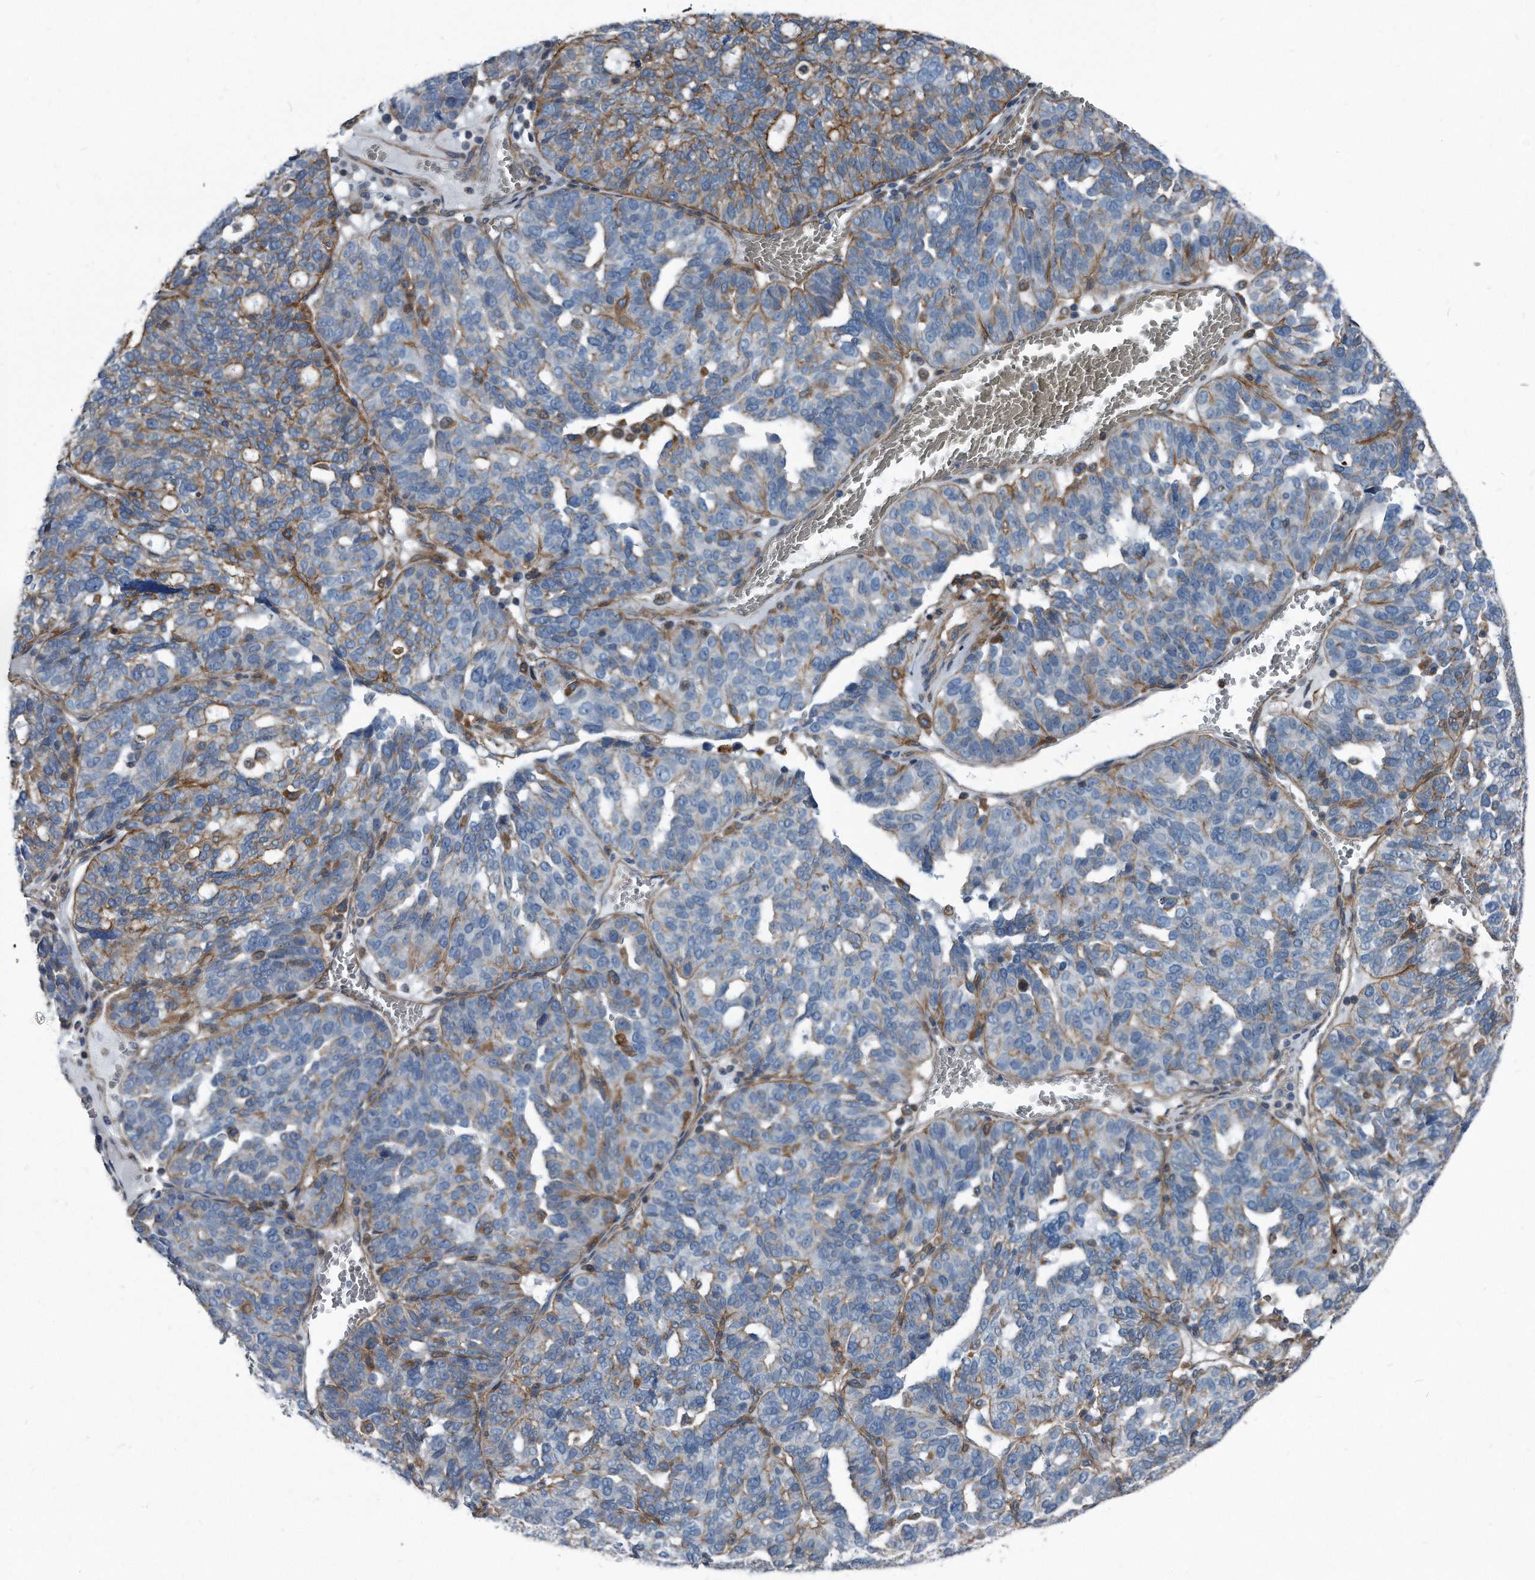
{"staining": {"intensity": "moderate", "quantity": "25%-75%", "location": "cytoplasmic/membranous"}, "tissue": "ovarian cancer", "cell_type": "Tumor cells", "image_type": "cancer", "snomed": [{"axis": "morphology", "description": "Cystadenocarcinoma, serous, NOS"}, {"axis": "topography", "description": "Ovary"}], "caption": "A brown stain labels moderate cytoplasmic/membranous expression of a protein in human ovarian serous cystadenocarcinoma tumor cells.", "gene": "PLEC", "patient": {"sex": "female", "age": 59}}